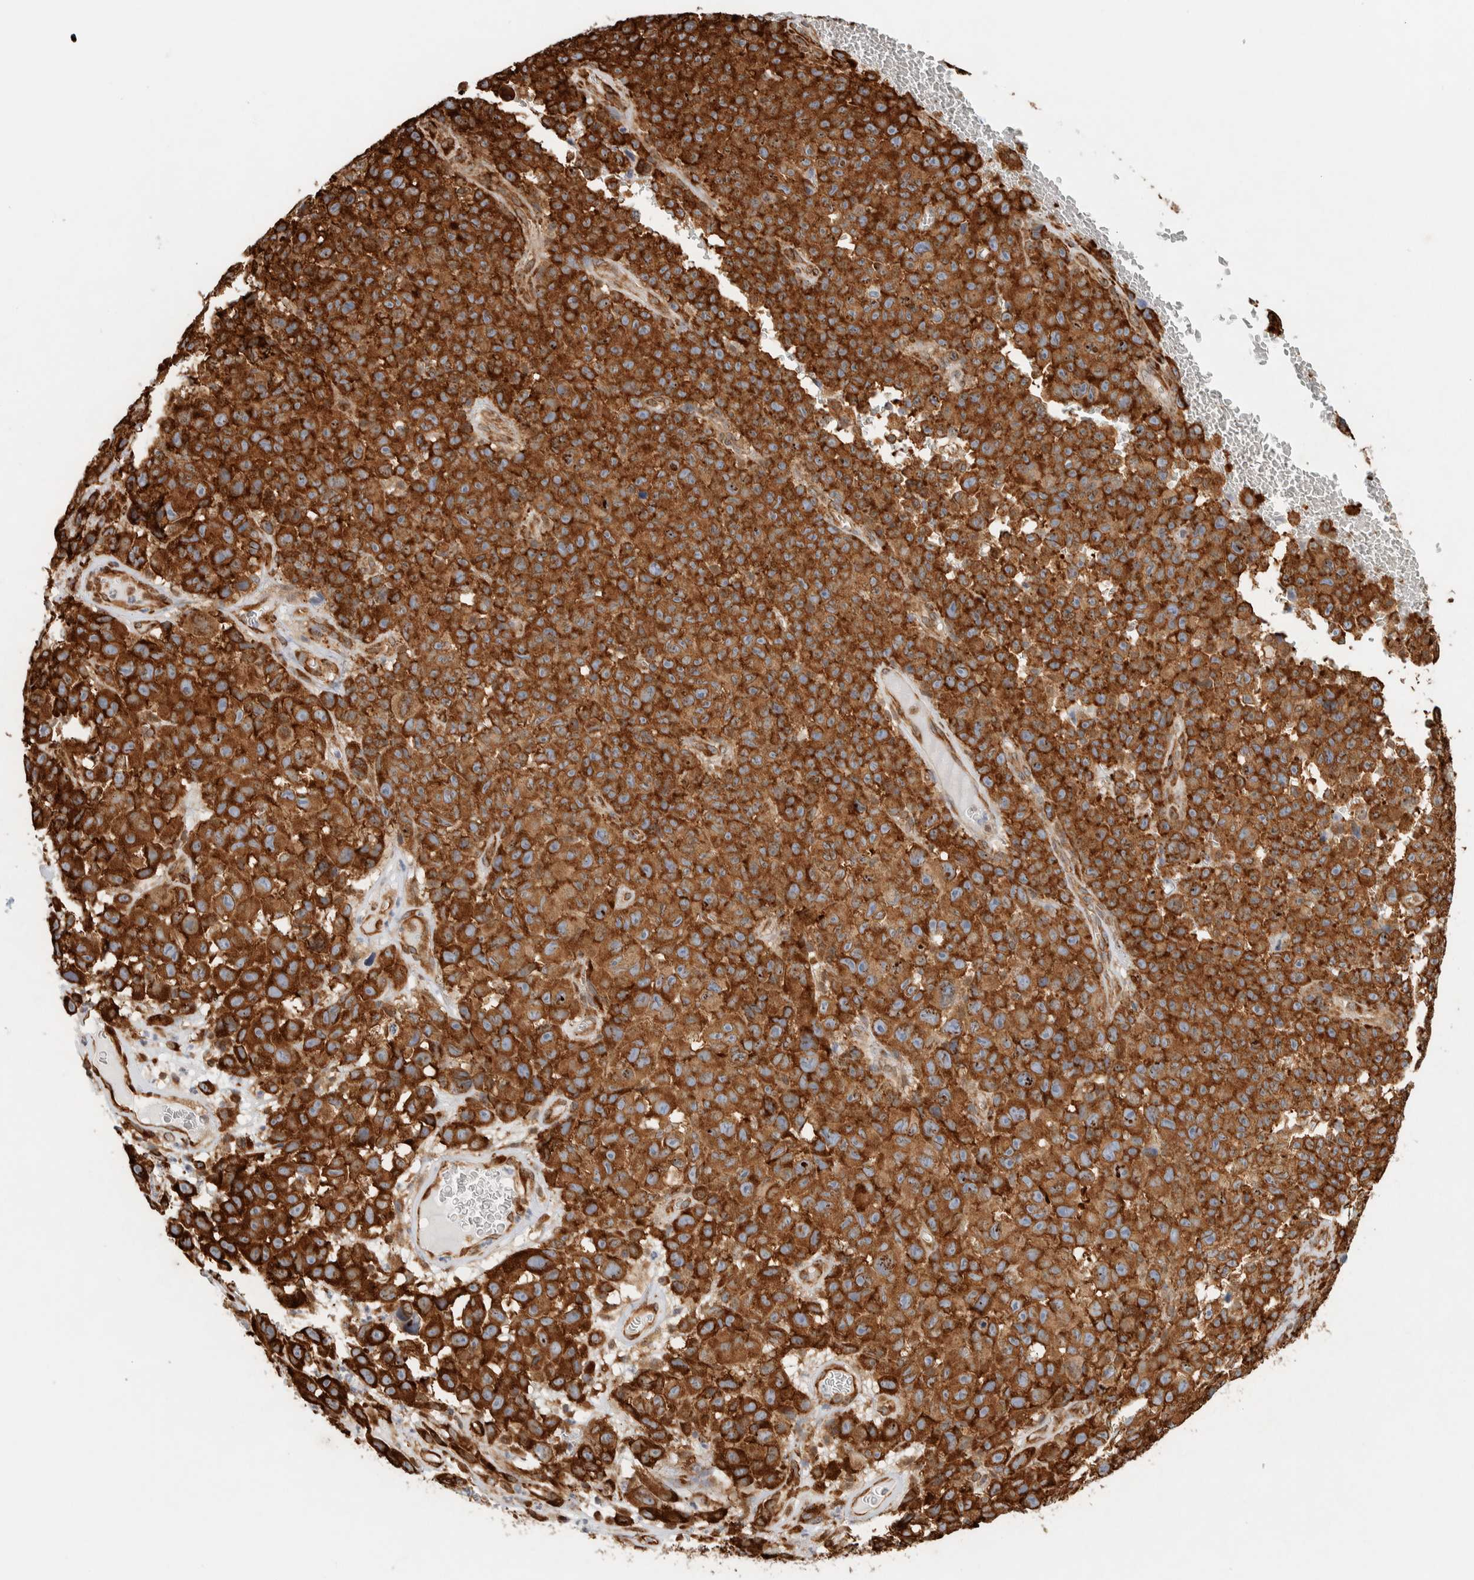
{"staining": {"intensity": "strong", "quantity": ">75%", "location": "cytoplasmic/membranous"}, "tissue": "melanoma", "cell_type": "Tumor cells", "image_type": "cancer", "snomed": [{"axis": "morphology", "description": "Malignant melanoma, NOS"}, {"axis": "topography", "description": "Skin"}], "caption": "A brown stain labels strong cytoplasmic/membranous positivity of a protein in melanoma tumor cells.", "gene": "LLGL2", "patient": {"sex": "female", "age": 82}}